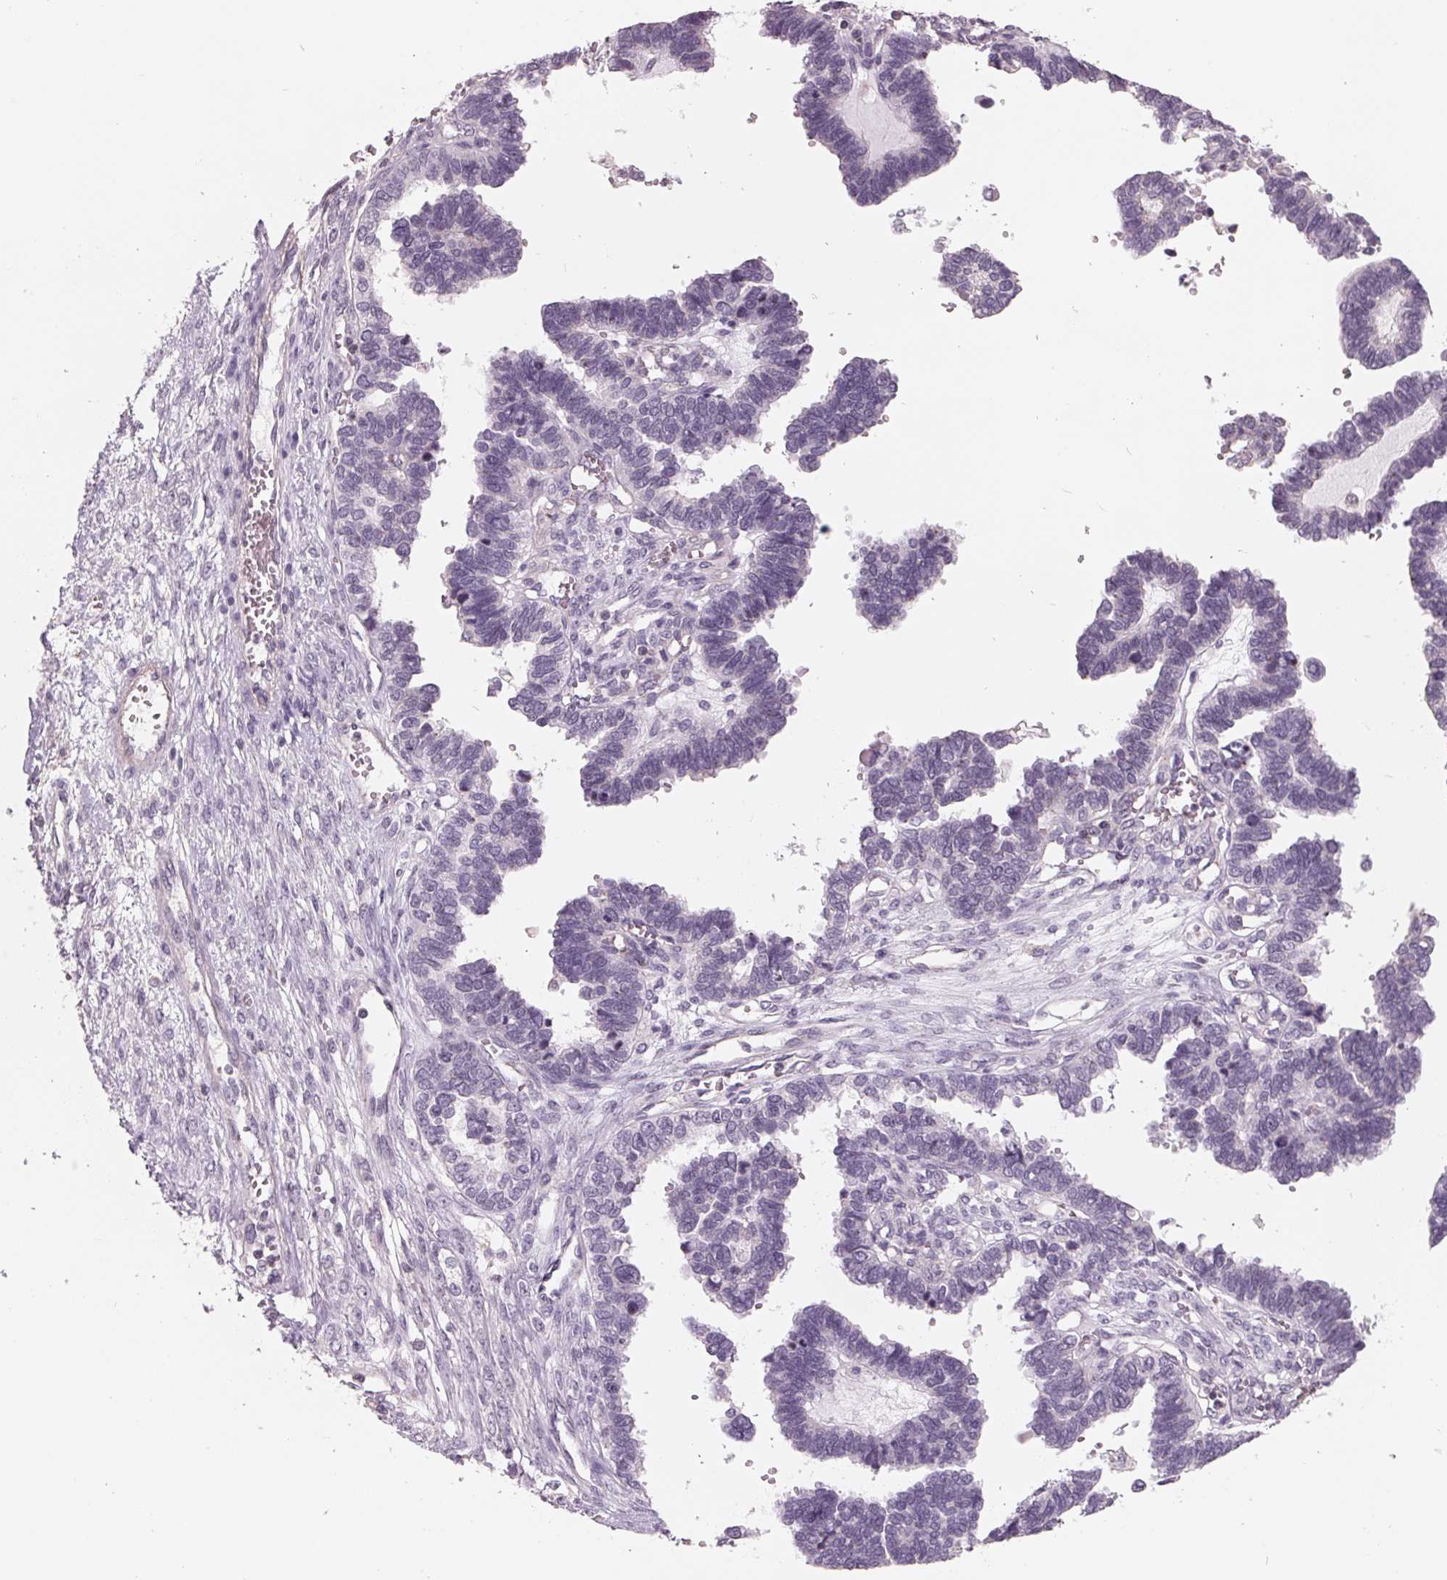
{"staining": {"intensity": "negative", "quantity": "none", "location": "none"}, "tissue": "ovarian cancer", "cell_type": "Tumor cells", "image_type": "cancer", "snomed": [{"axis": "morphology", "description": "Cystadenocarcinoma, serous, NOS"}, {"axis": "topography", "description": "Ovary"}], "caption": "IHC photomicrograph of serous cystadenocarcinoma (ovarian) stained for a protein (brown), which displays no staining in tumor cells.", "gene": "FTCD", "patient": {"sex": "female", "age": 51}}